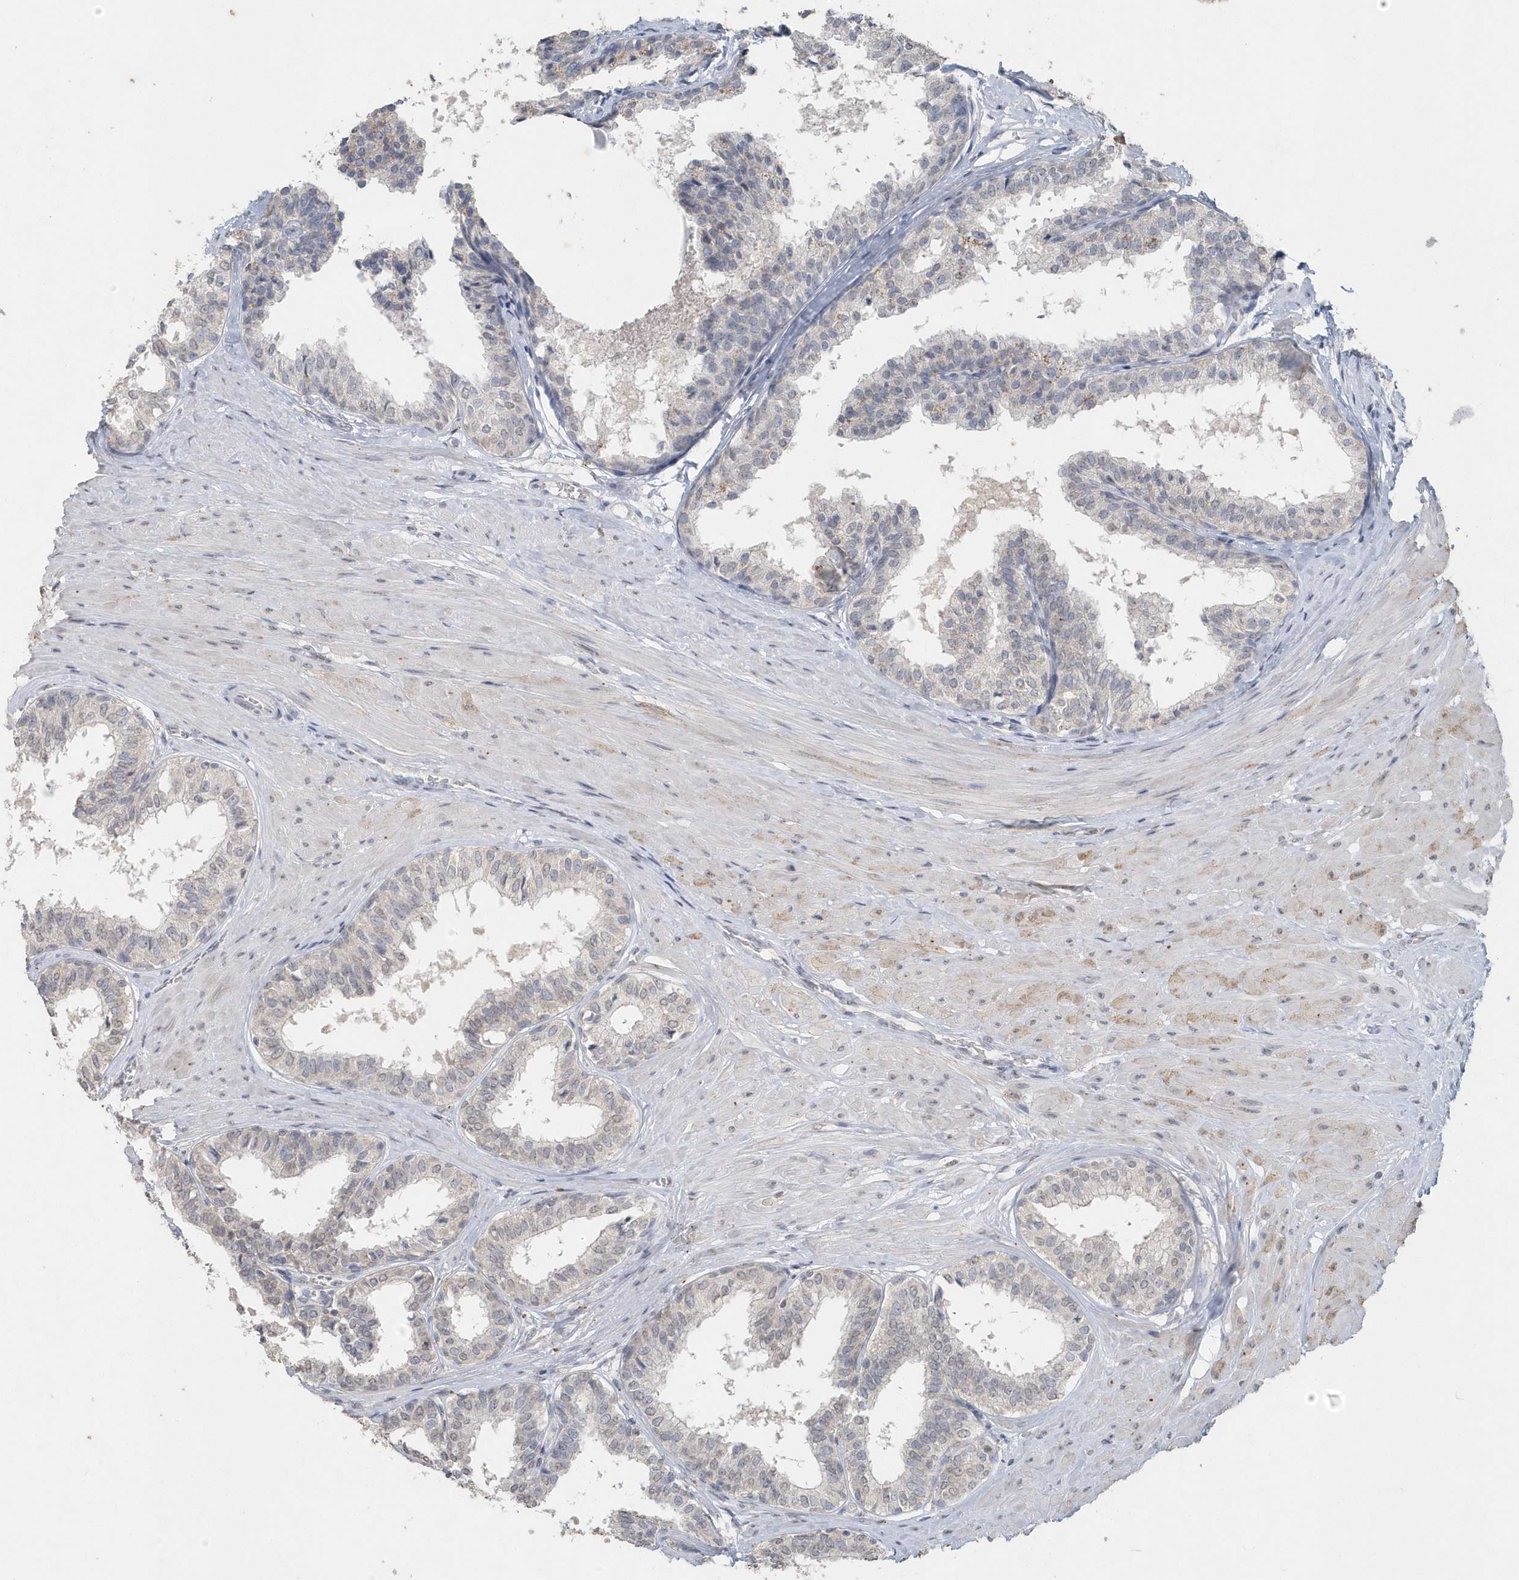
{"staining": {"intensity": "moderate", "quantity": "<25%", "location": "cytoplasmic/membranous"}, "tissue": "prostate", "cell_type": "Glandular cells", "image_type": "normal", "snomed": [{"axis": "morphology", "description": "Normal tissue, NOS"}, {"axis": "topography", "description": "Prostate"}], "caption": "Human prostate stained with a brown dye exhibits moderate cytoplasmic/membranous positive expression in approximately <25% of glandular cells.", "gene": "PDCD1", "patient": {"sex": "male", "age": 48}}